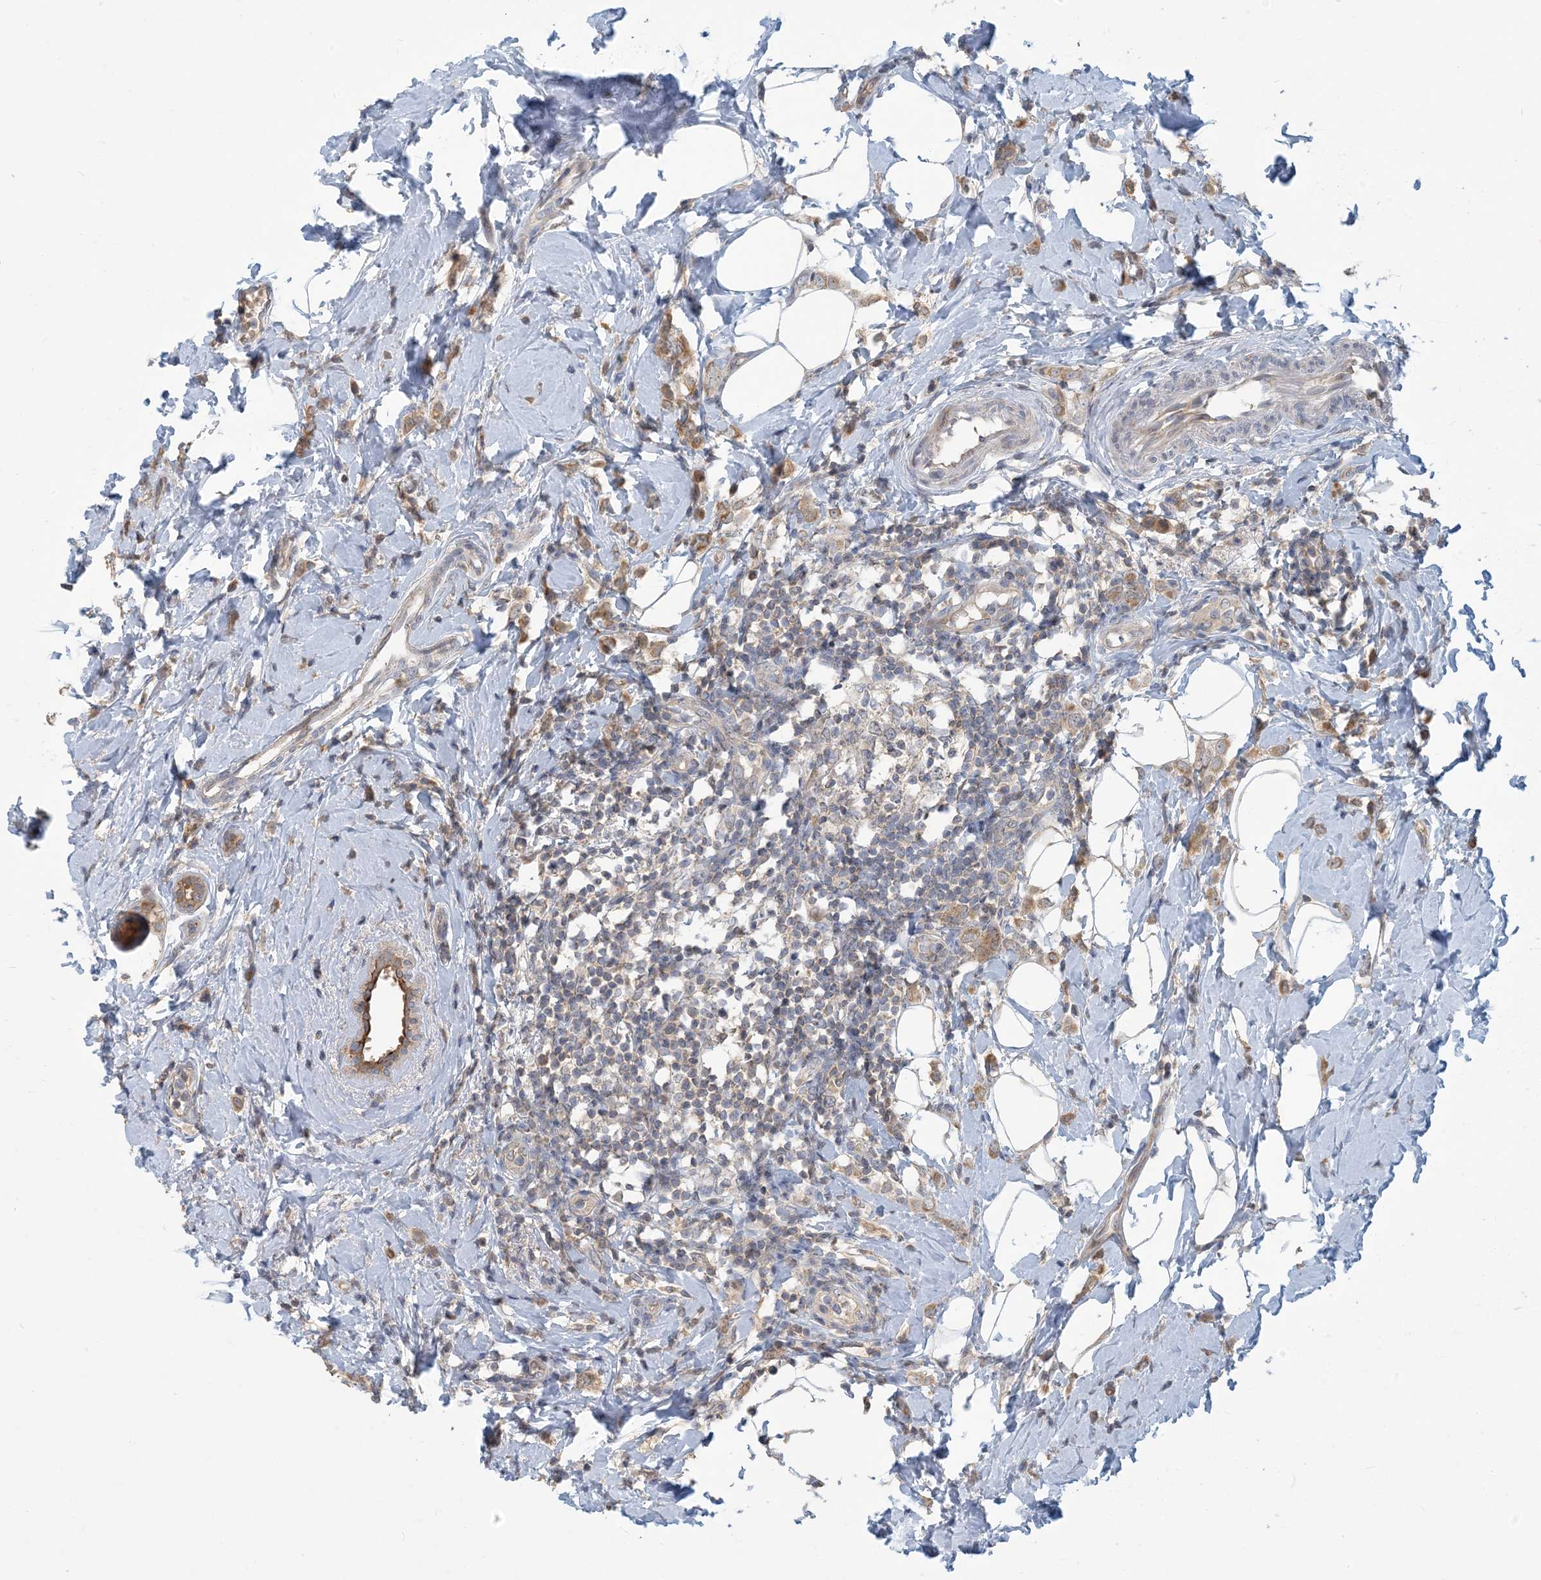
{"staining": {"intensity": "moderate", "quantity": ">75%", "location": "cytoplasmic/membranous"}, "tissue": "breast cancer", "cell_type": "Tumor cells", "image_type": "cancer", "snomed": [{"axis": "morphology", "description": "Lobular carcinoma"}, {"axis": "topography", "description": "Breast"}], "caption": "Moderate cytoplasmic/membranous positivity is appreciated in approximately >75% of tumor cells in breast lobular carcinoma. (Stains: DAB (3,3'-diaminobenzidine) in brown, nuclei in blue, Microscopy: brightfield microscopy at high magnification).", "gene": "PUSL1", "patient": {"sex": "female", "age": 47}}